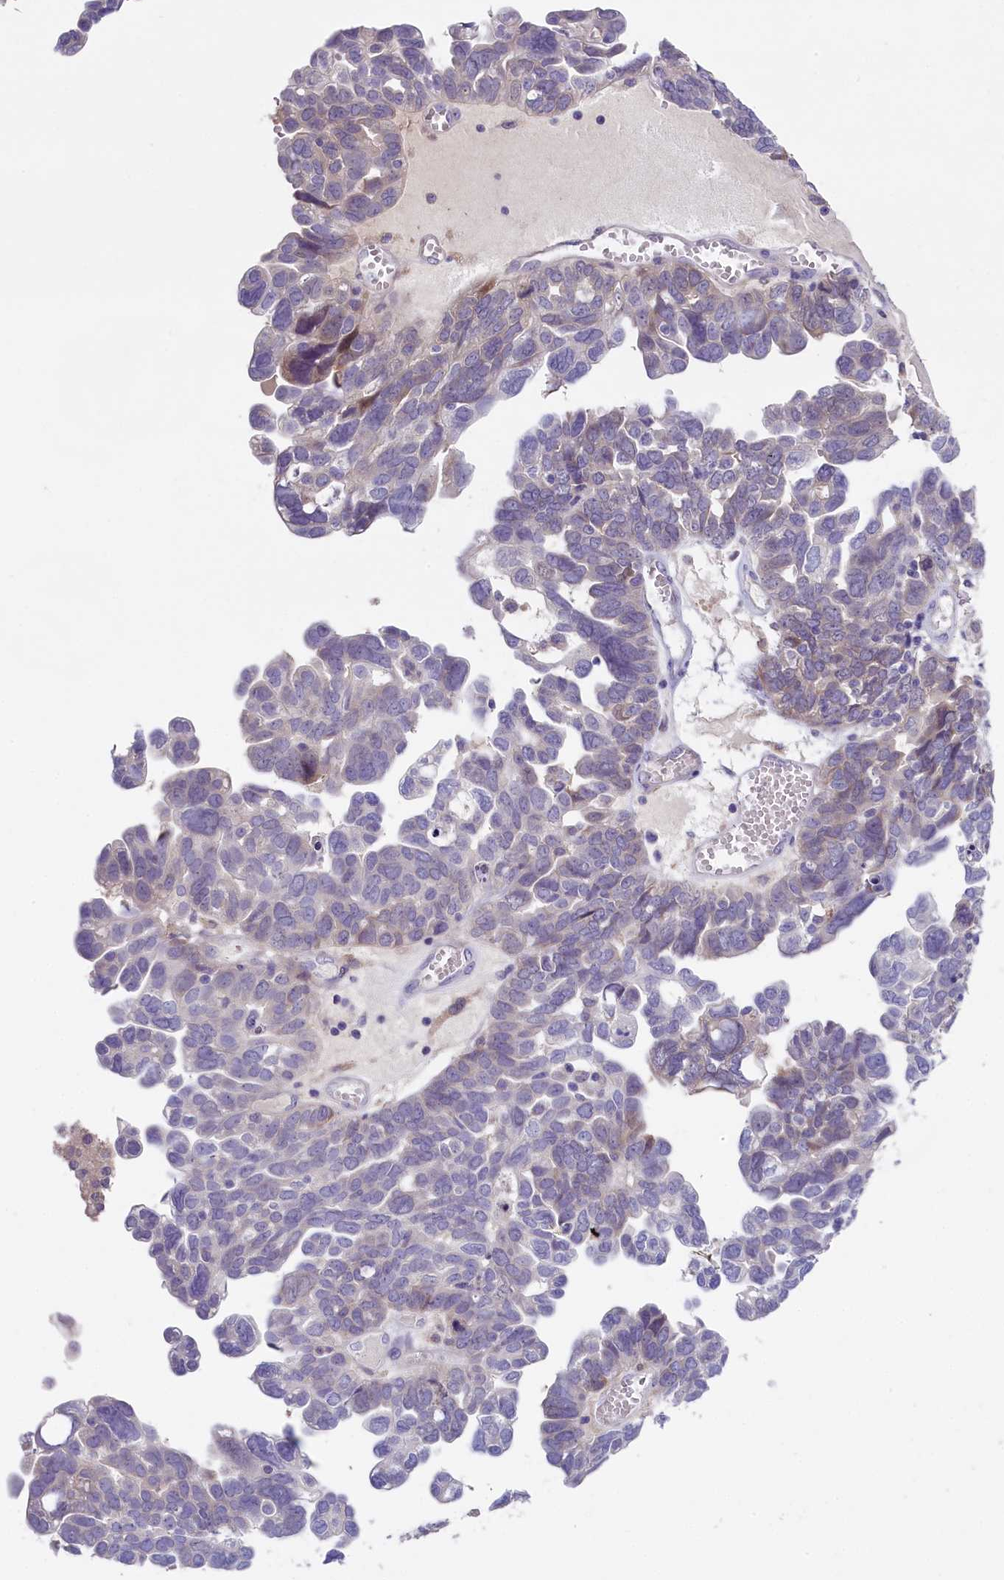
{"staining": {"intensity": "weak", "quantity": "25%-75%", "location": "cytoplasmic/membranous"}, "tissue": "ovarian cancer", "cell_type": "Tumor cells", "image_type": "cancer", "snomed": [{"axis": "morphology", "description": "Cystadenocarcinoma, serous, NOS"}, {"axis": "topography", "description": "Ovary"}], "caption": "Serous cystadenocarcinoma (ovarian) stained for a protein displays weak cytoplasmic/membranous positivity in tumor cells.", "gene": "ENPP6", "patient": {"sex": "female", "age": 79}}